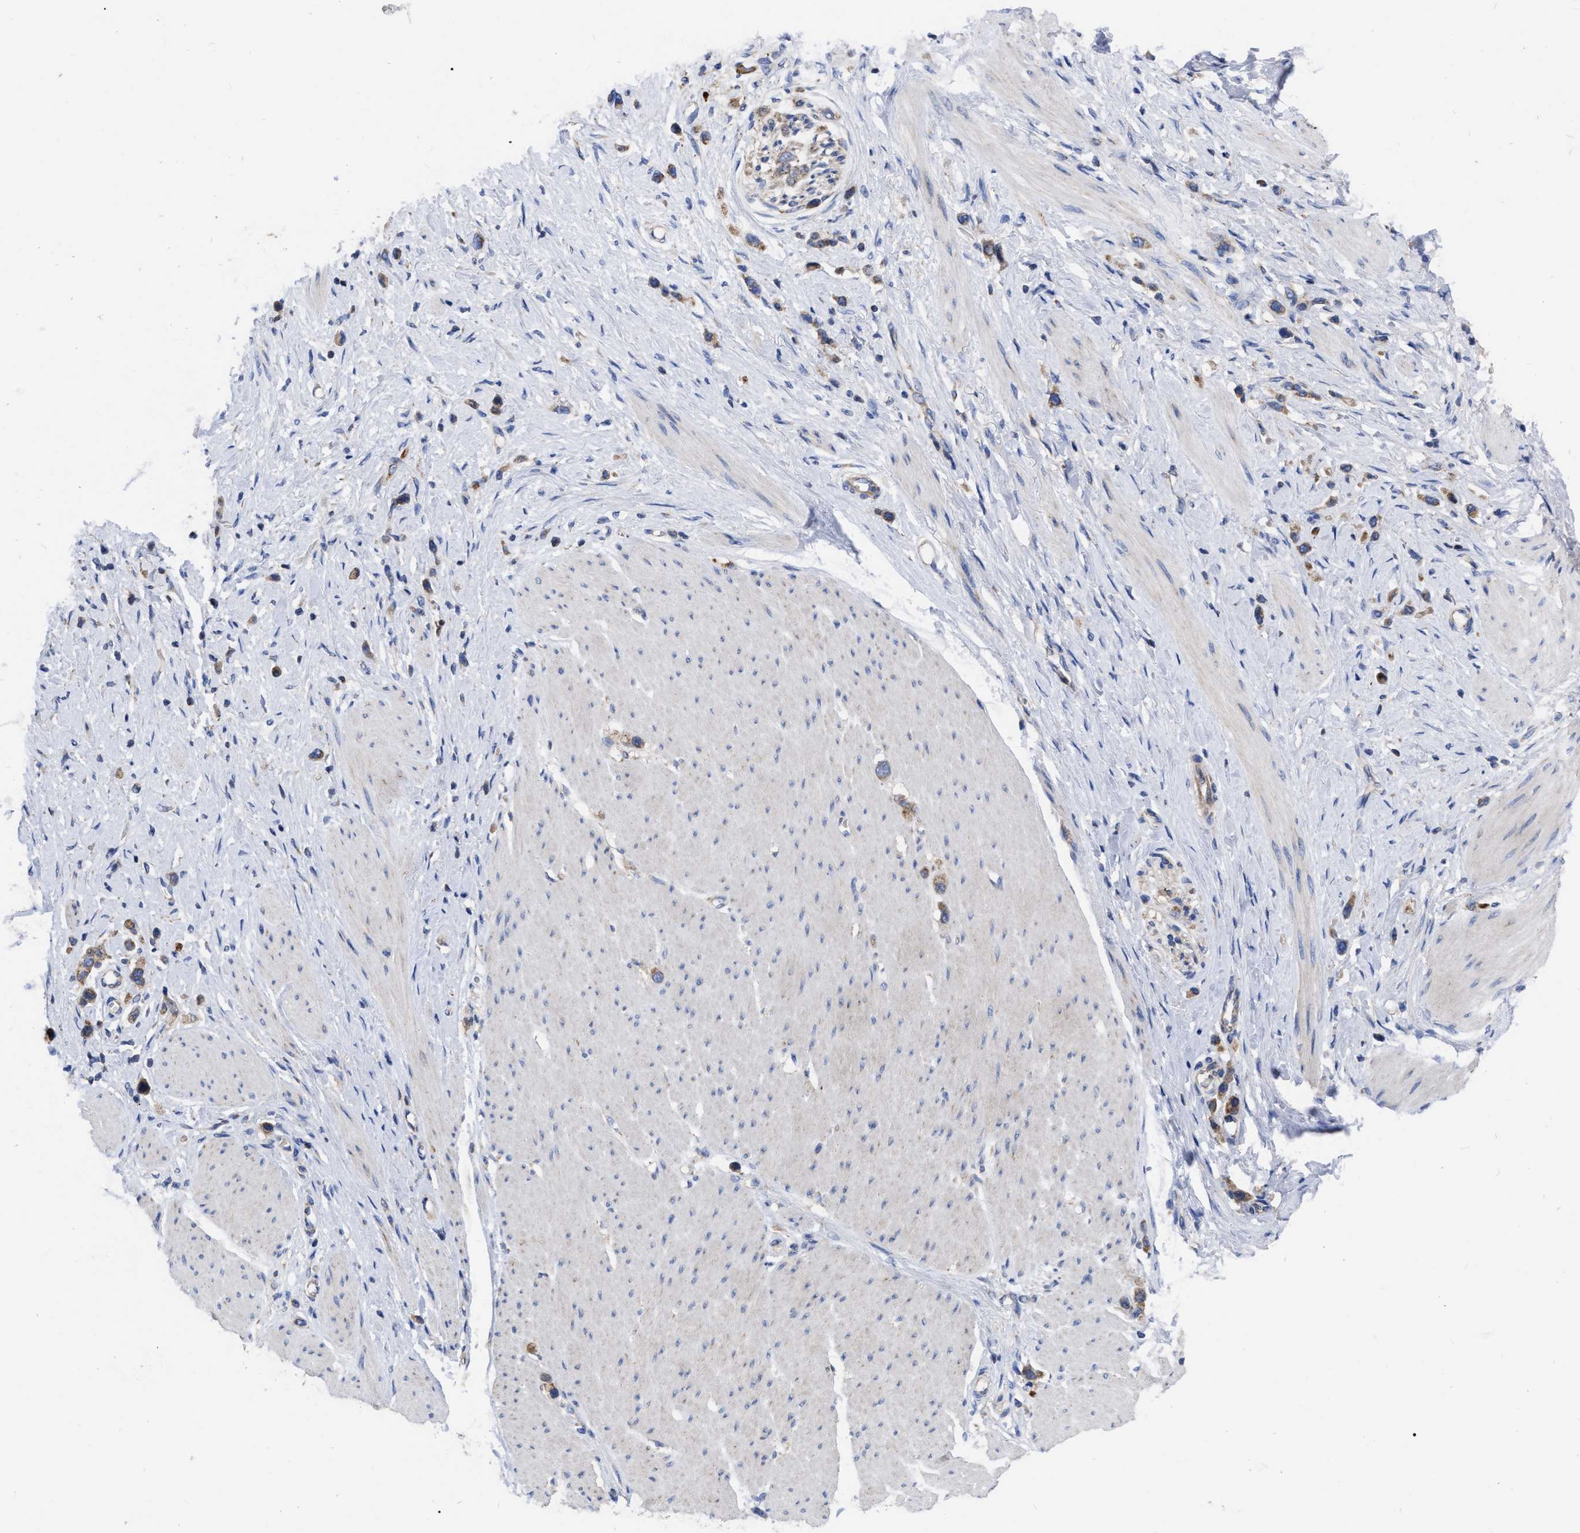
{"staining": {"intensity": "moderate", "quantity": ">75%", "location": "cytoplasmic/membranous"}, "tissue": "stomach cancer", "cell_type": "Tumor cells", "image_type": "cancer", "snomed": [{"axis": "morphology", "description": "Adenocarcinoma, NOS"}, {"axis": "topography", "description": "Stomach"}], "caption": "This is a micrograph of immunohistochemistry staining of stomach cancer (adenocarcinoma), which shows moderate staining in the cytoplasmic/membranous of tumor cells.", "gene": "CDKN2C", "patient": {"sex": "female", "age": 65}}